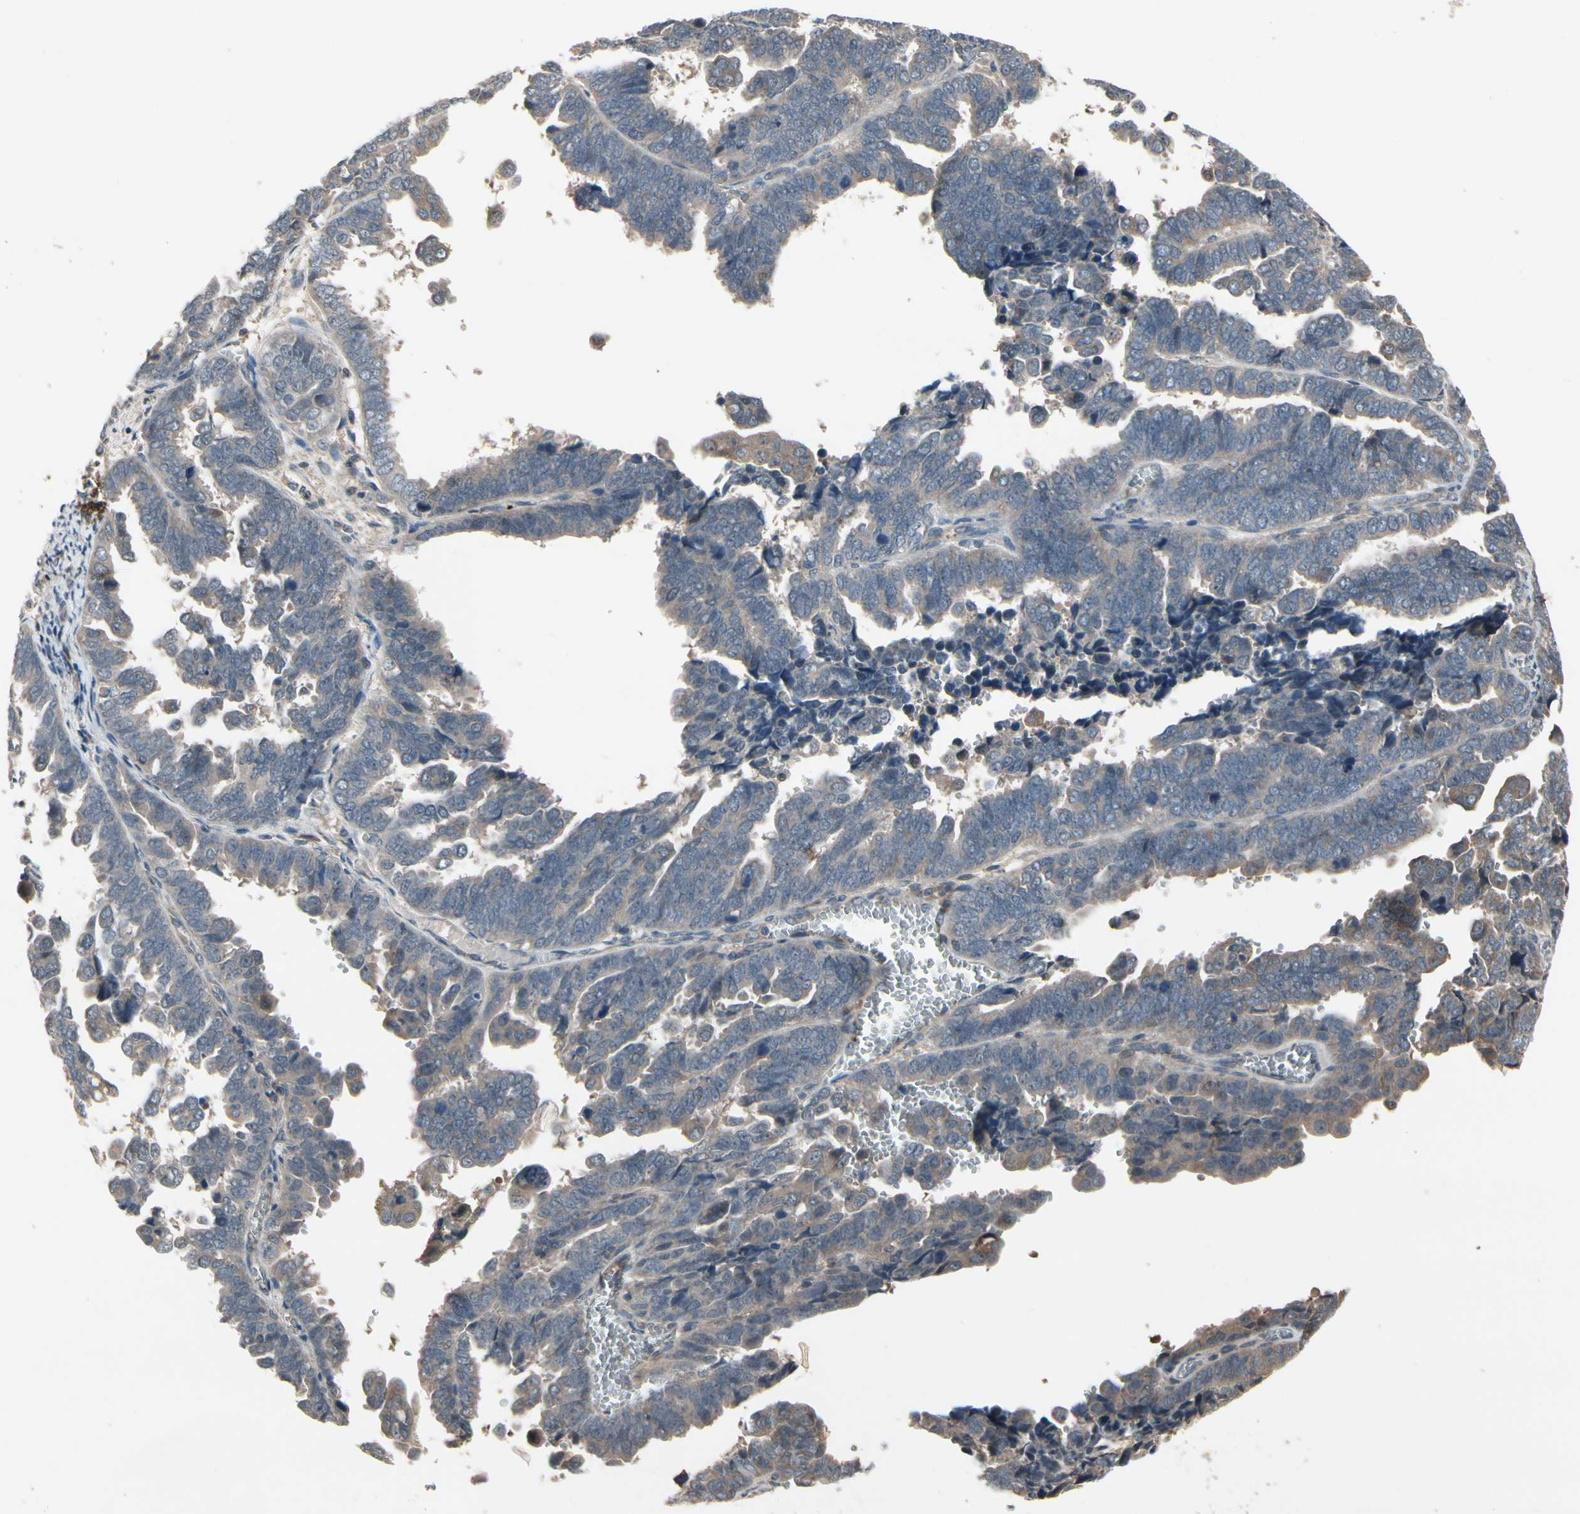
{"staining": {"intensity": "weak", "quantity": ">75%", "location": "cytoplasmic/membranous"}, "tissue": "endometrial cancer", "cell_type": "Tumor cells", "image_type": "cancer", "snomed": [{"axis": "morphology", "description": "Adenocarcinoma, NOS"}, {"axis": "topography", "description": "Endometrium"}], "caption": "IHC image of adenocarcinoma (endometrial) stained for a protein (brown), which shows low levels of weak cytoplasmic/membranous staining in approximately >75% of tumor cells.", "gene": "NSF", "patient": {"sex": "female", "age": 75}}